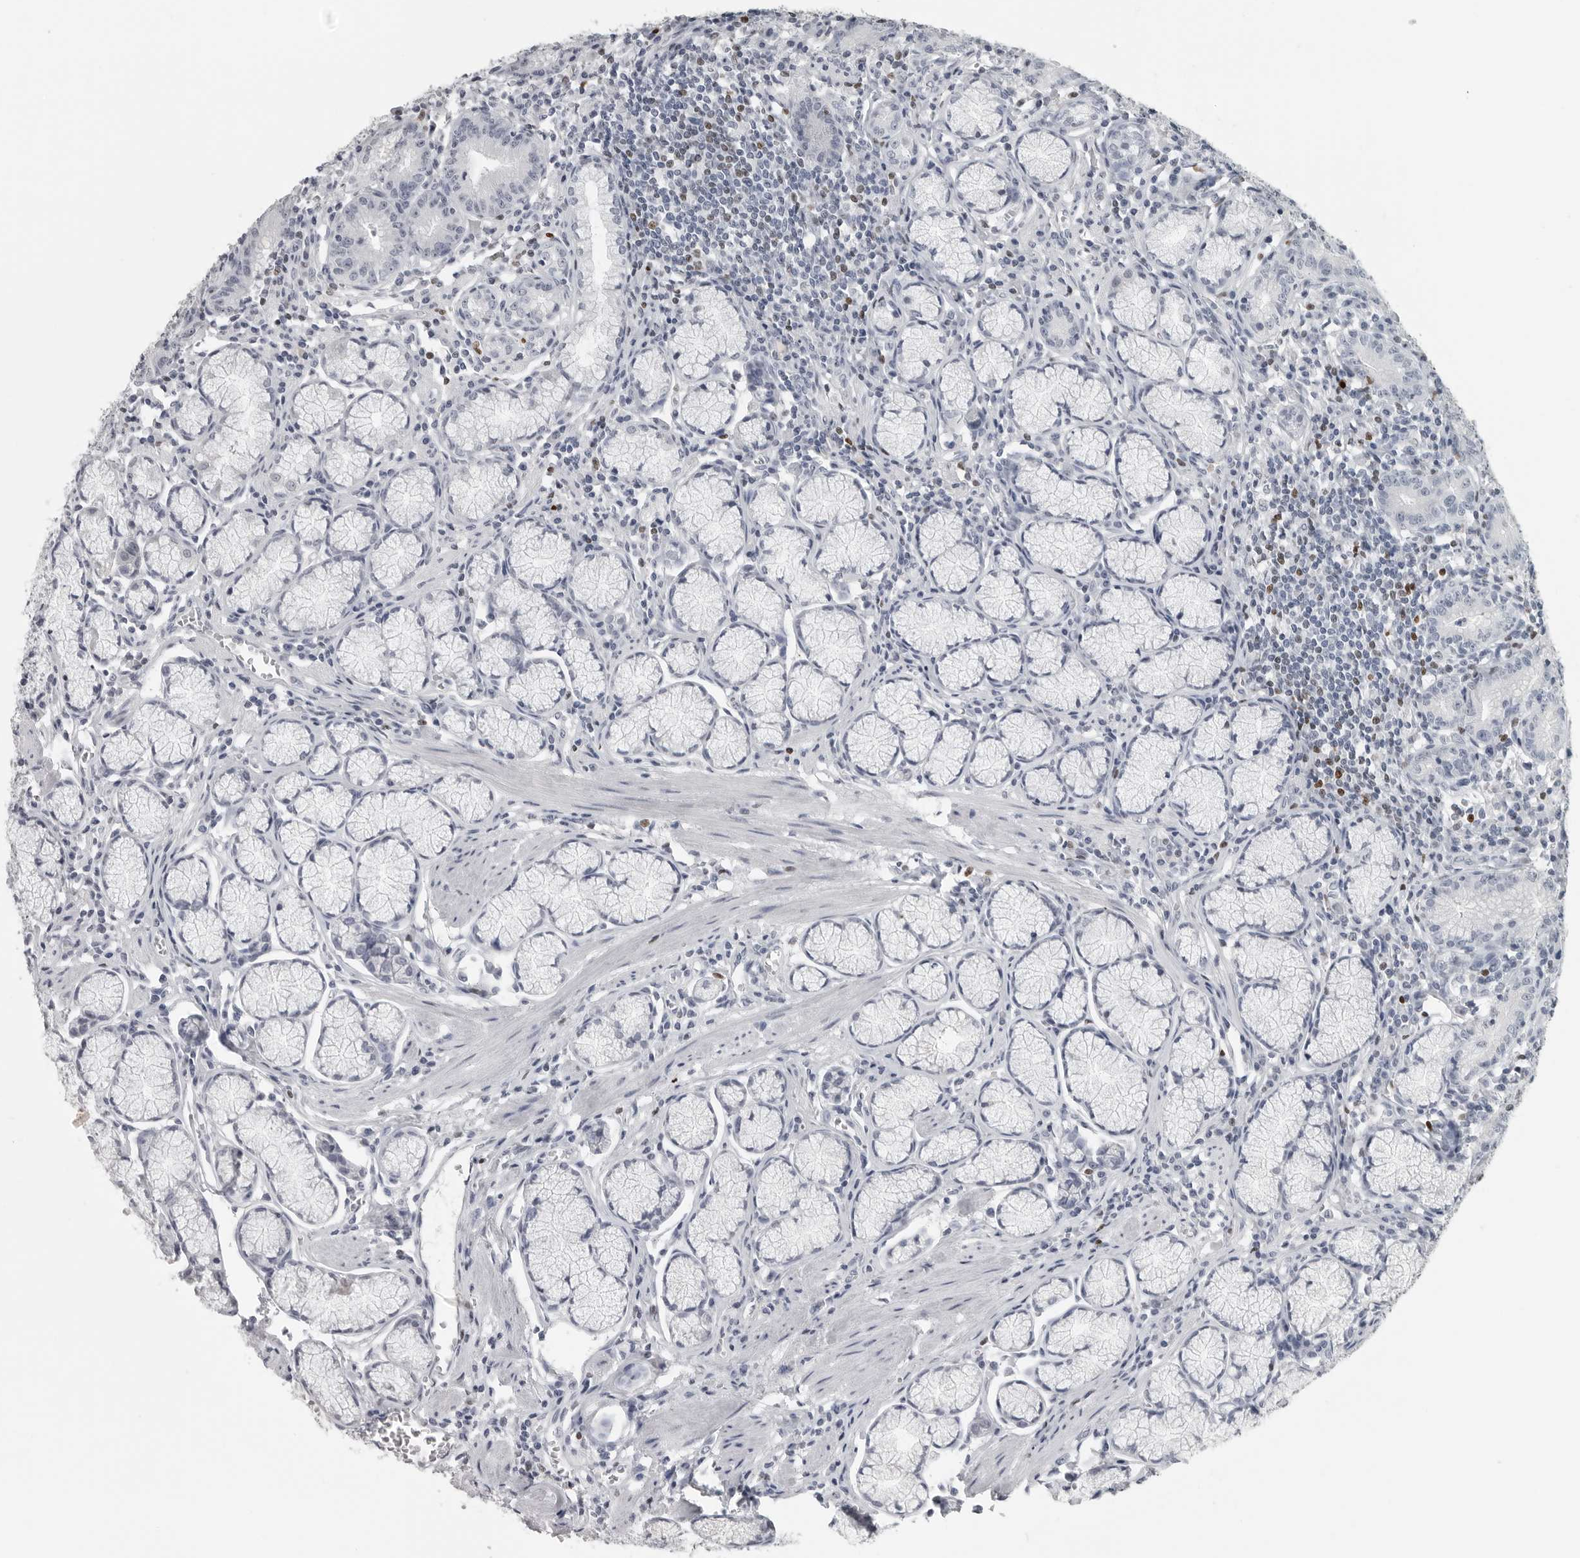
{"staining": {"intensity": "negative", "quantity": "none", "location": "none"}, "tissue": "stomach", "cell_type": "Glandular cells", "image_type": "normal", "snomed": [{"axis": "morphology", "description": "Normal tissue, NOS"}, {"axis": "topography", "description": "Stomach"}], "caption": "Immunohistochemistry of normal human stomach demonstrates no positivity in glandular cells. The staining was performed using DAB to visualize the protein expression in brown, while the nuclei were stained in blue with hematoxylin (Magnification: 20x).", "gene": "SATB2", "patient": {"sex": "male", "age": 55}}